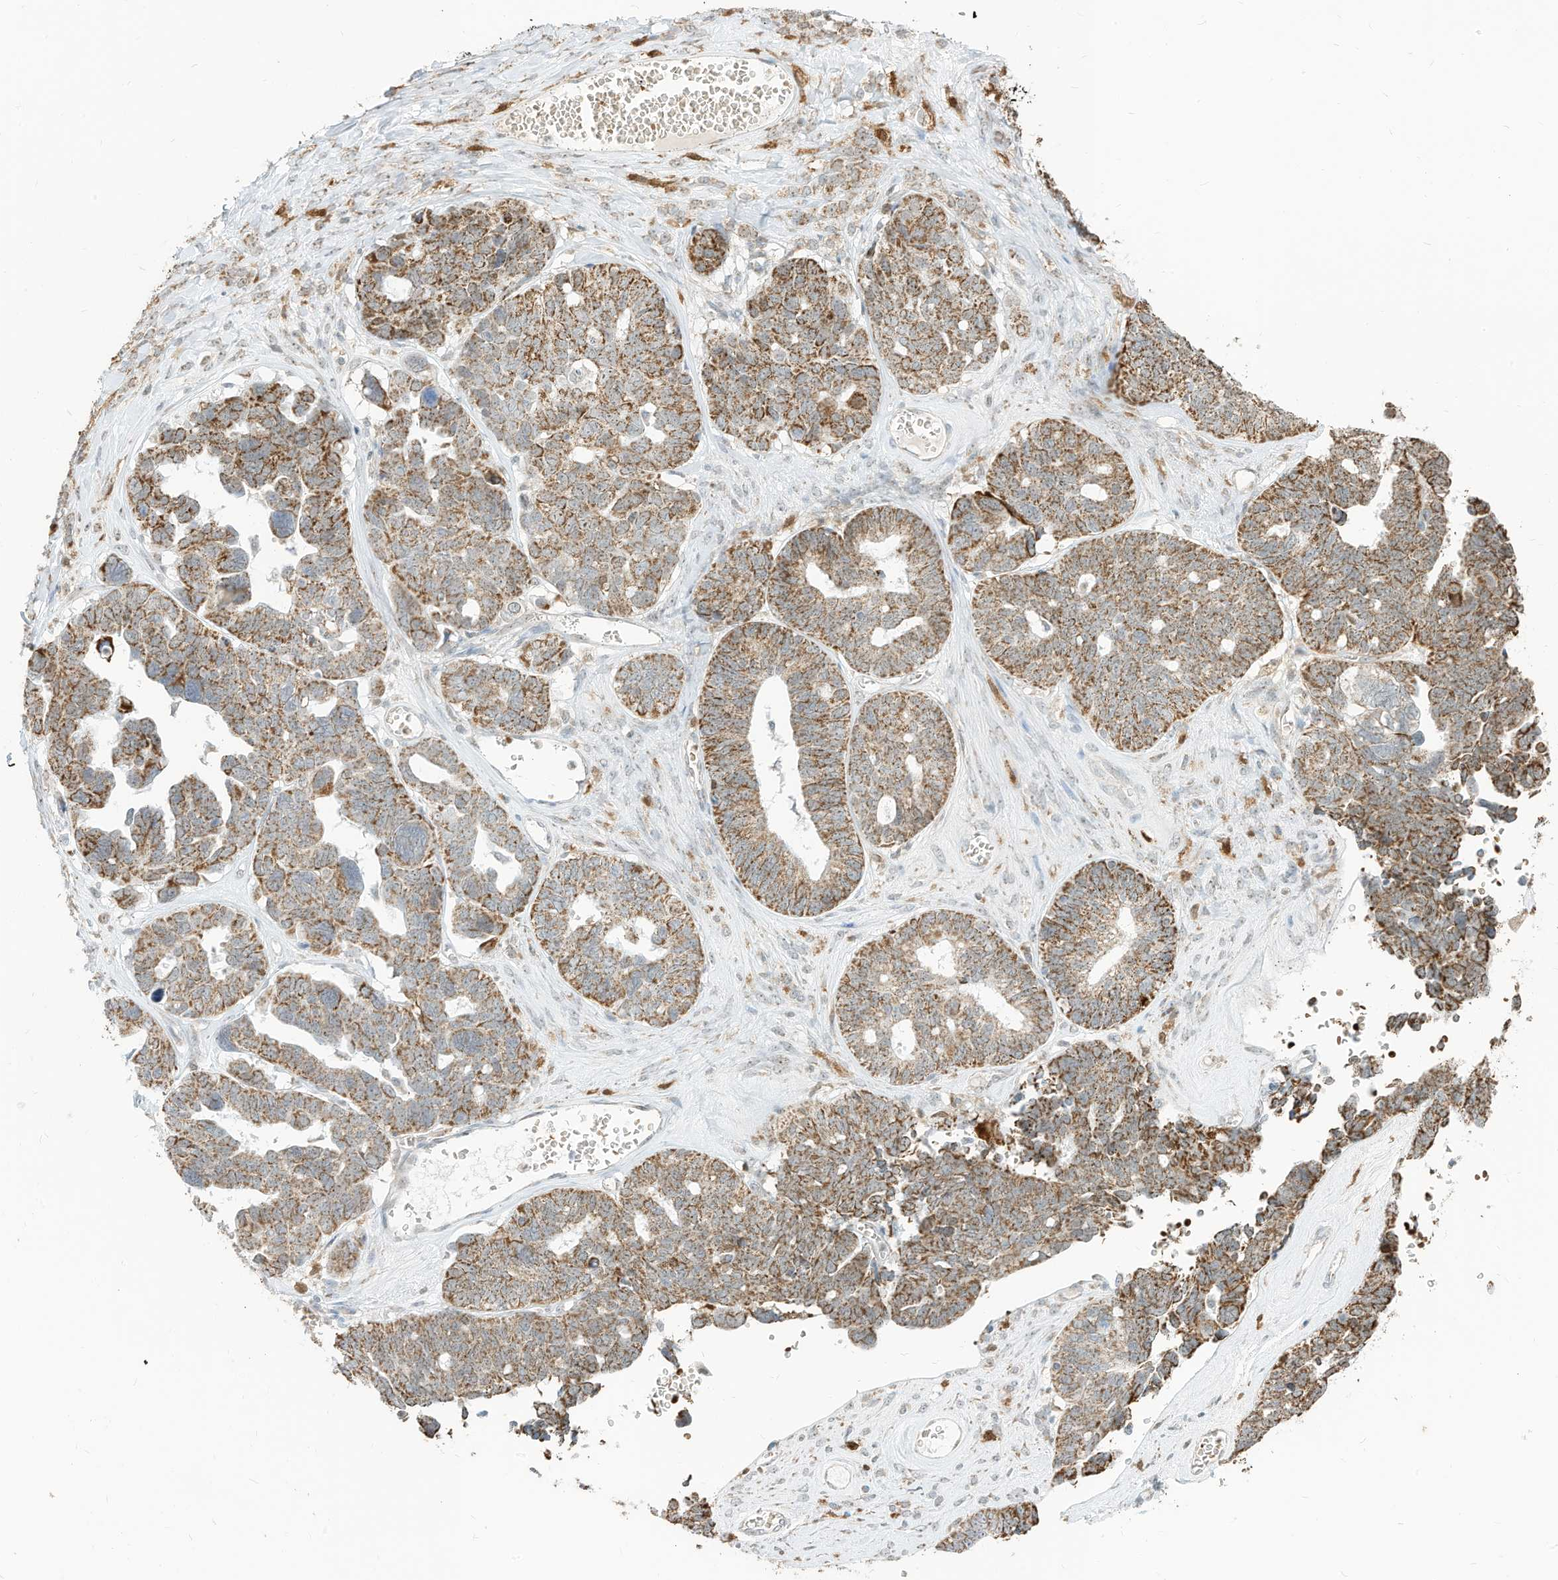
{"staining": {"intensity": "moderate", "quantity": ">75%", "location": "cytoplasmic/membranous"}, "tissue": "ovarian cancer", "cell_type": "Tumor cells", "image_type": "cancer", "snomed": [{"axis": "morphology", "description": "Cystadenocarcinoma, serous, NOS"}, {"axis": "topography", "description": "Ovary"}], "caption": "Human serous cystadenocarcinoma (ovarian) stained with a brown dye reveals moderate cytoplasmic/membranous positive positivity in approximately >75% of tumor cells.", "gene": "MTUS2", "patient": {"sex": "female", "age": 79}}